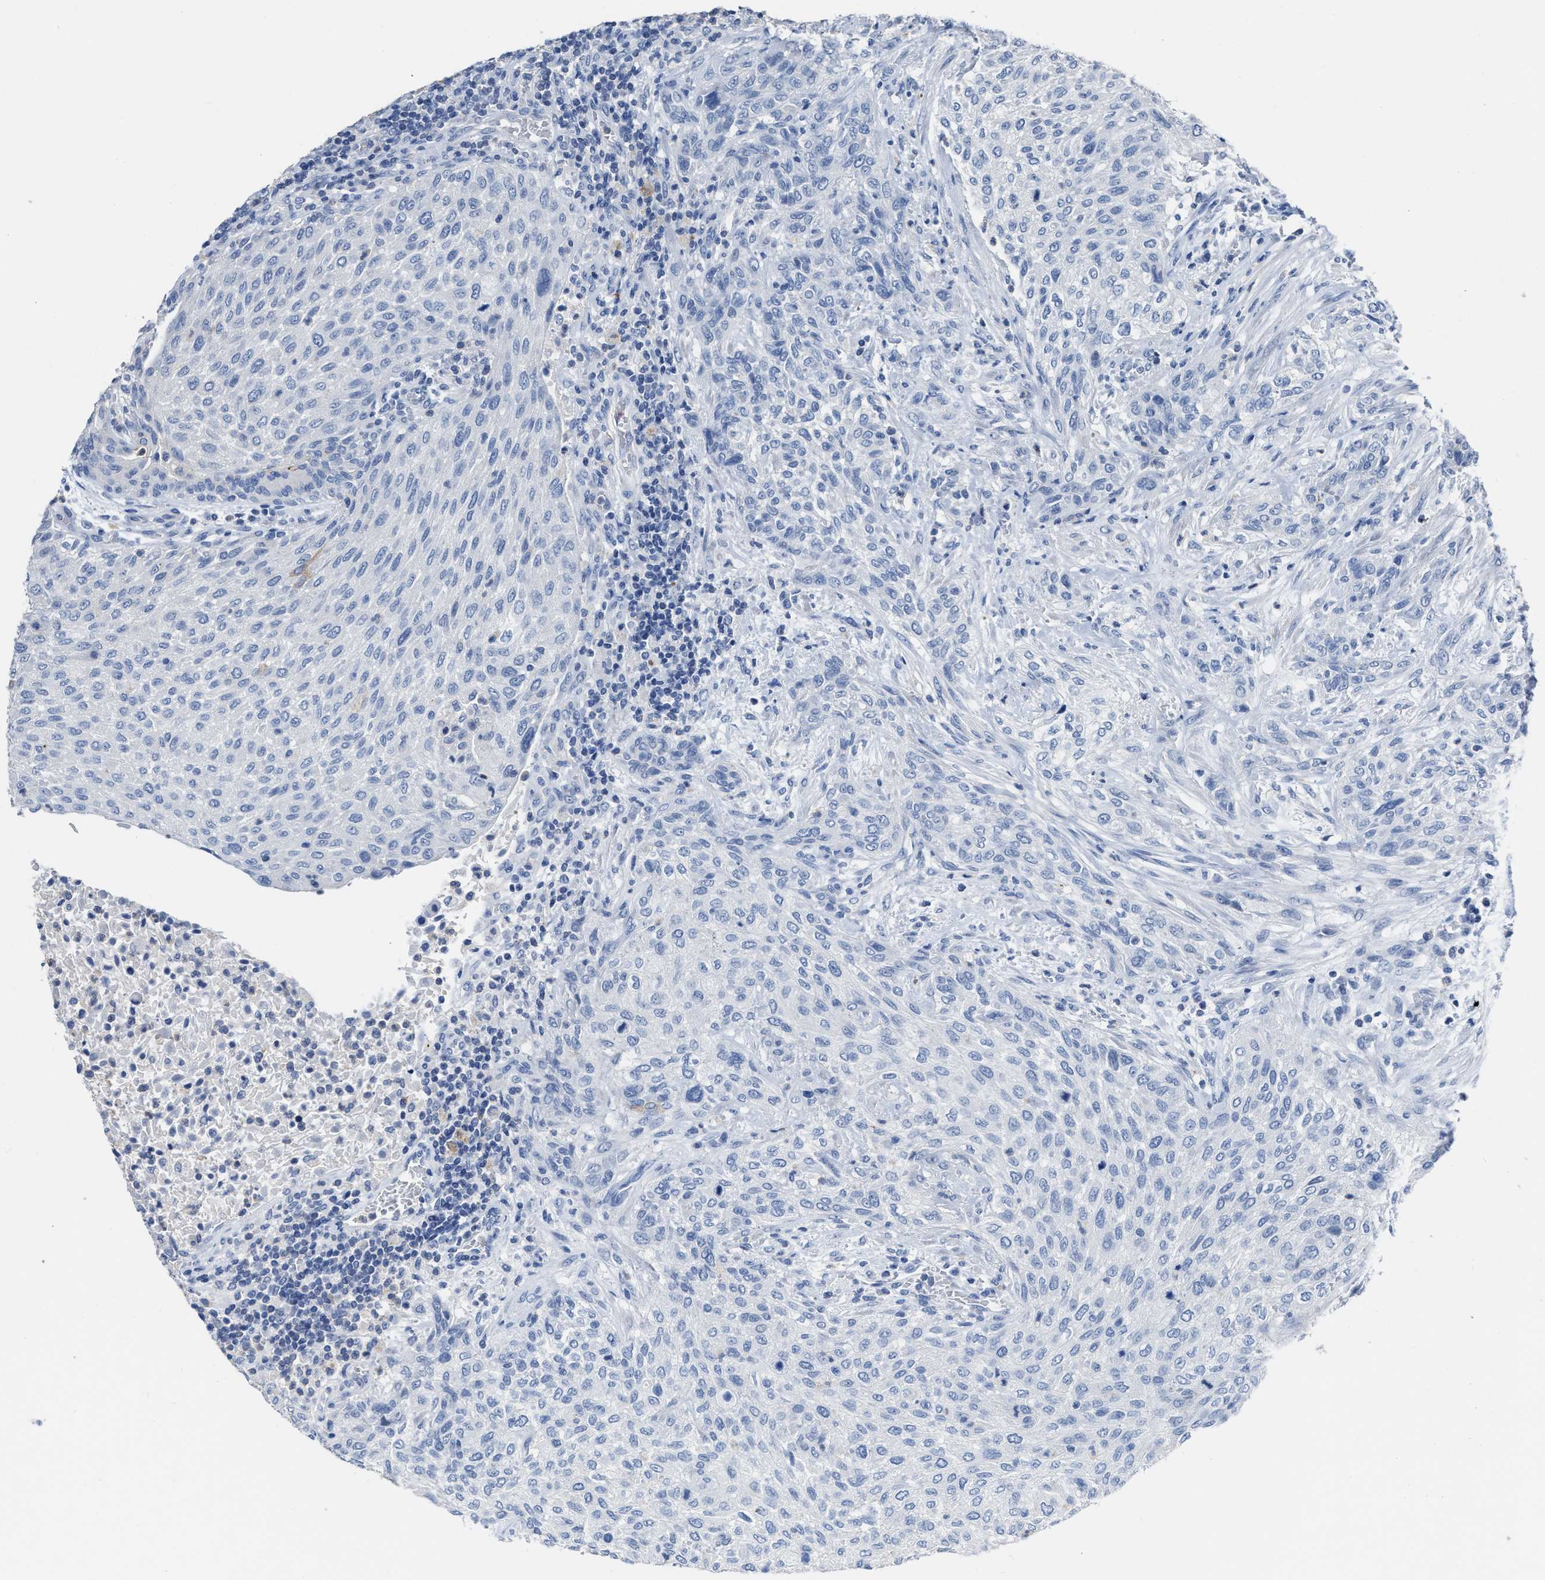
{"staining": {"intensity": "negative", "quantity": "none", "location": "none"}, "tissue": "urothelial cancer", "cell_type": "Tumor cells", "image_type": "cancer", "snomed": [{"axis": "morphology", "description": "Urothelial carcinoma, Low grade"}, {"axis": "morphology", "description": "Urothelial carcinoma, High grade"}, {"axis": "topography", "description": "Urinary bladder"}], "caption": "Human urothelial cancer stained for a protein using IHC exhibits no positivity in tumor cells.", "gene": "CEACAM5", "patient": {"sex": "male", "age": 35}}